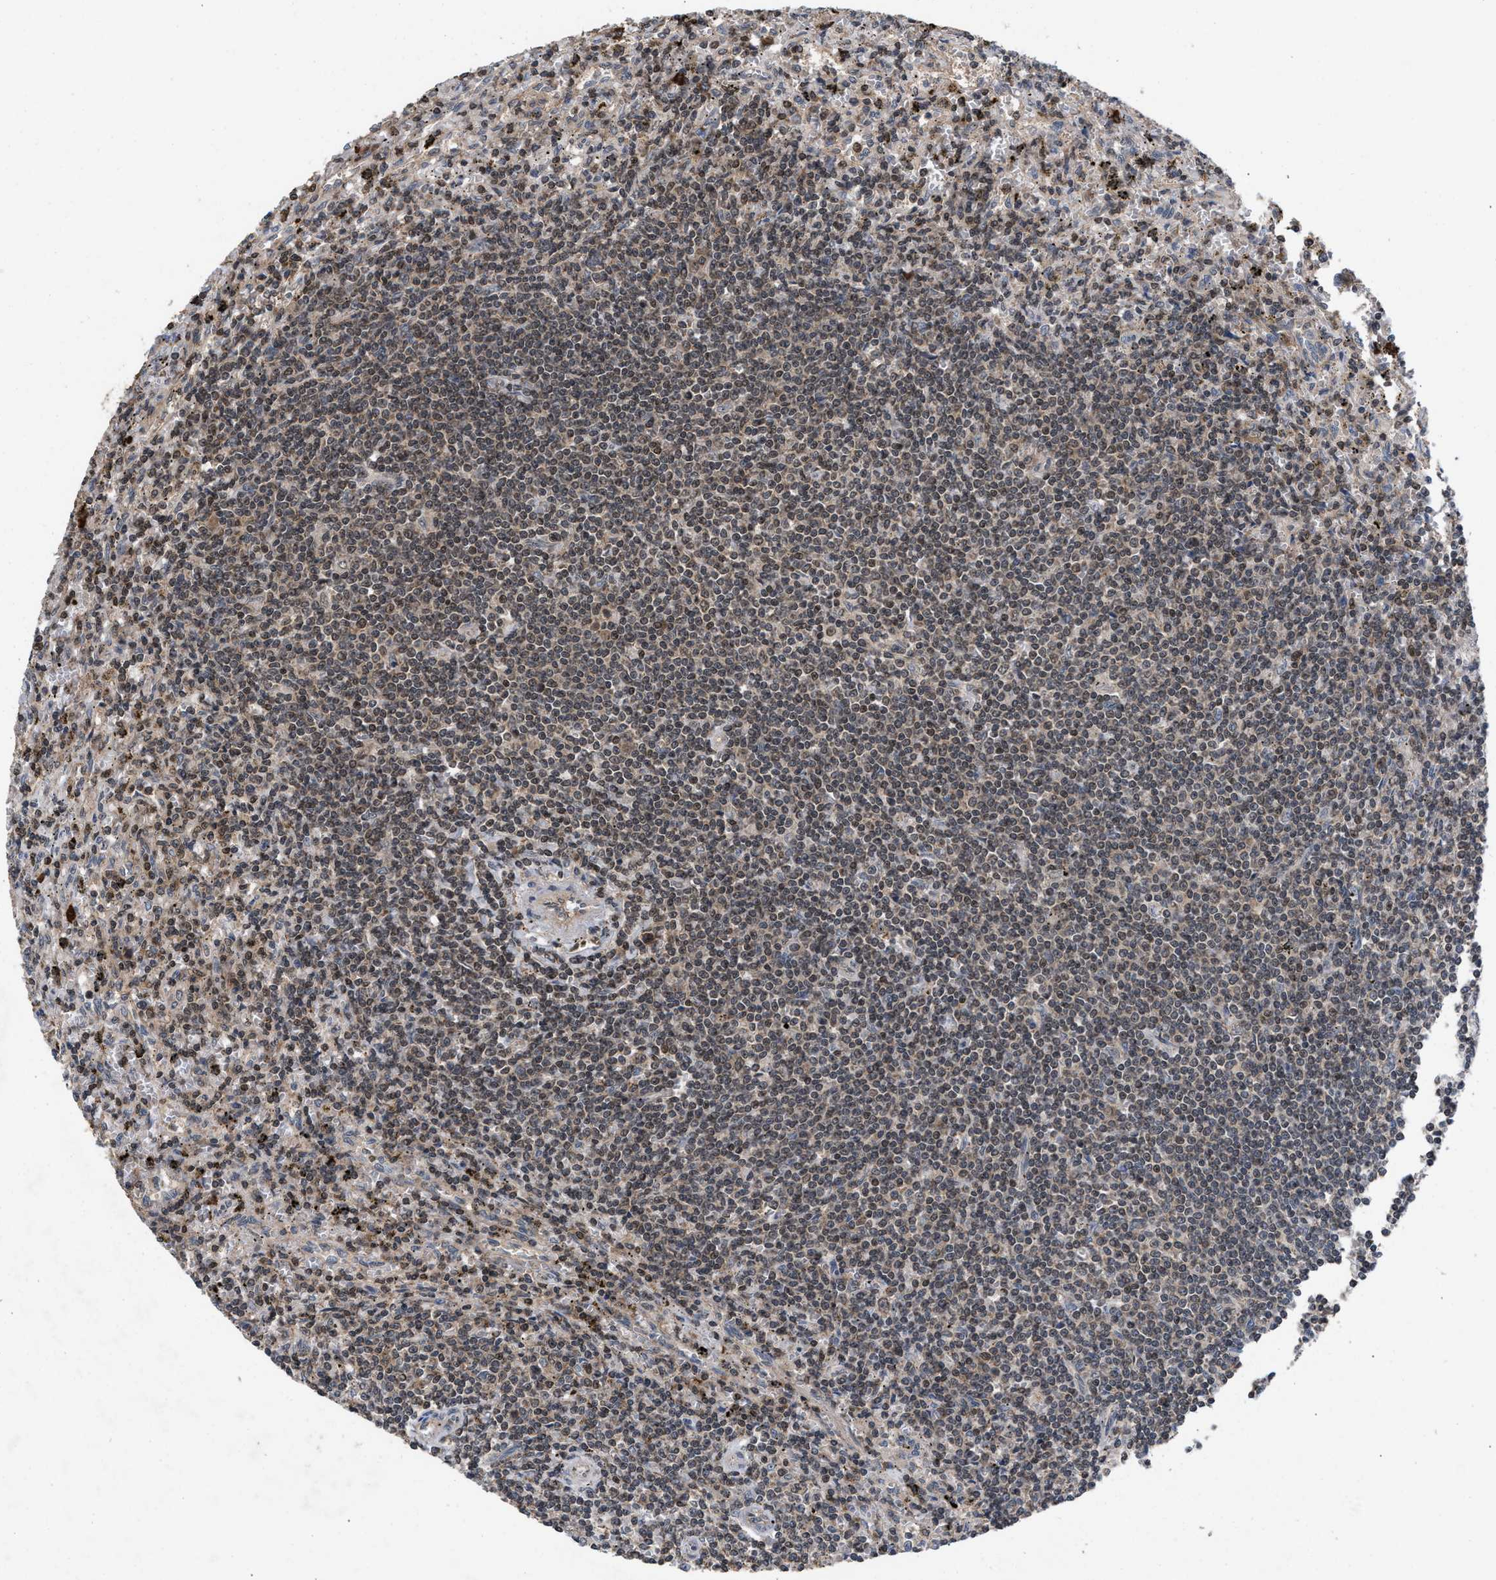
{"staining": {"intensity": "weak", "quantity": "<25%", "location": "nuclear"}, "tissue": "lymphoma", "cell_type": "Tumor cells", "image_type": "cancer", "snomed": [{"axis": "morphology", "description": "Malignant lymphoma, non-Hodgkin's type, Low grade"}, {"axis": "topography", "description": "Spleen"}], "caption": "Tumor cells show no significant positivity in malignant lymphoma, non-Hodgkin's type (low-grade).", "gene": "C9orf78", "patient": {"sex": "male", "age": 76}}